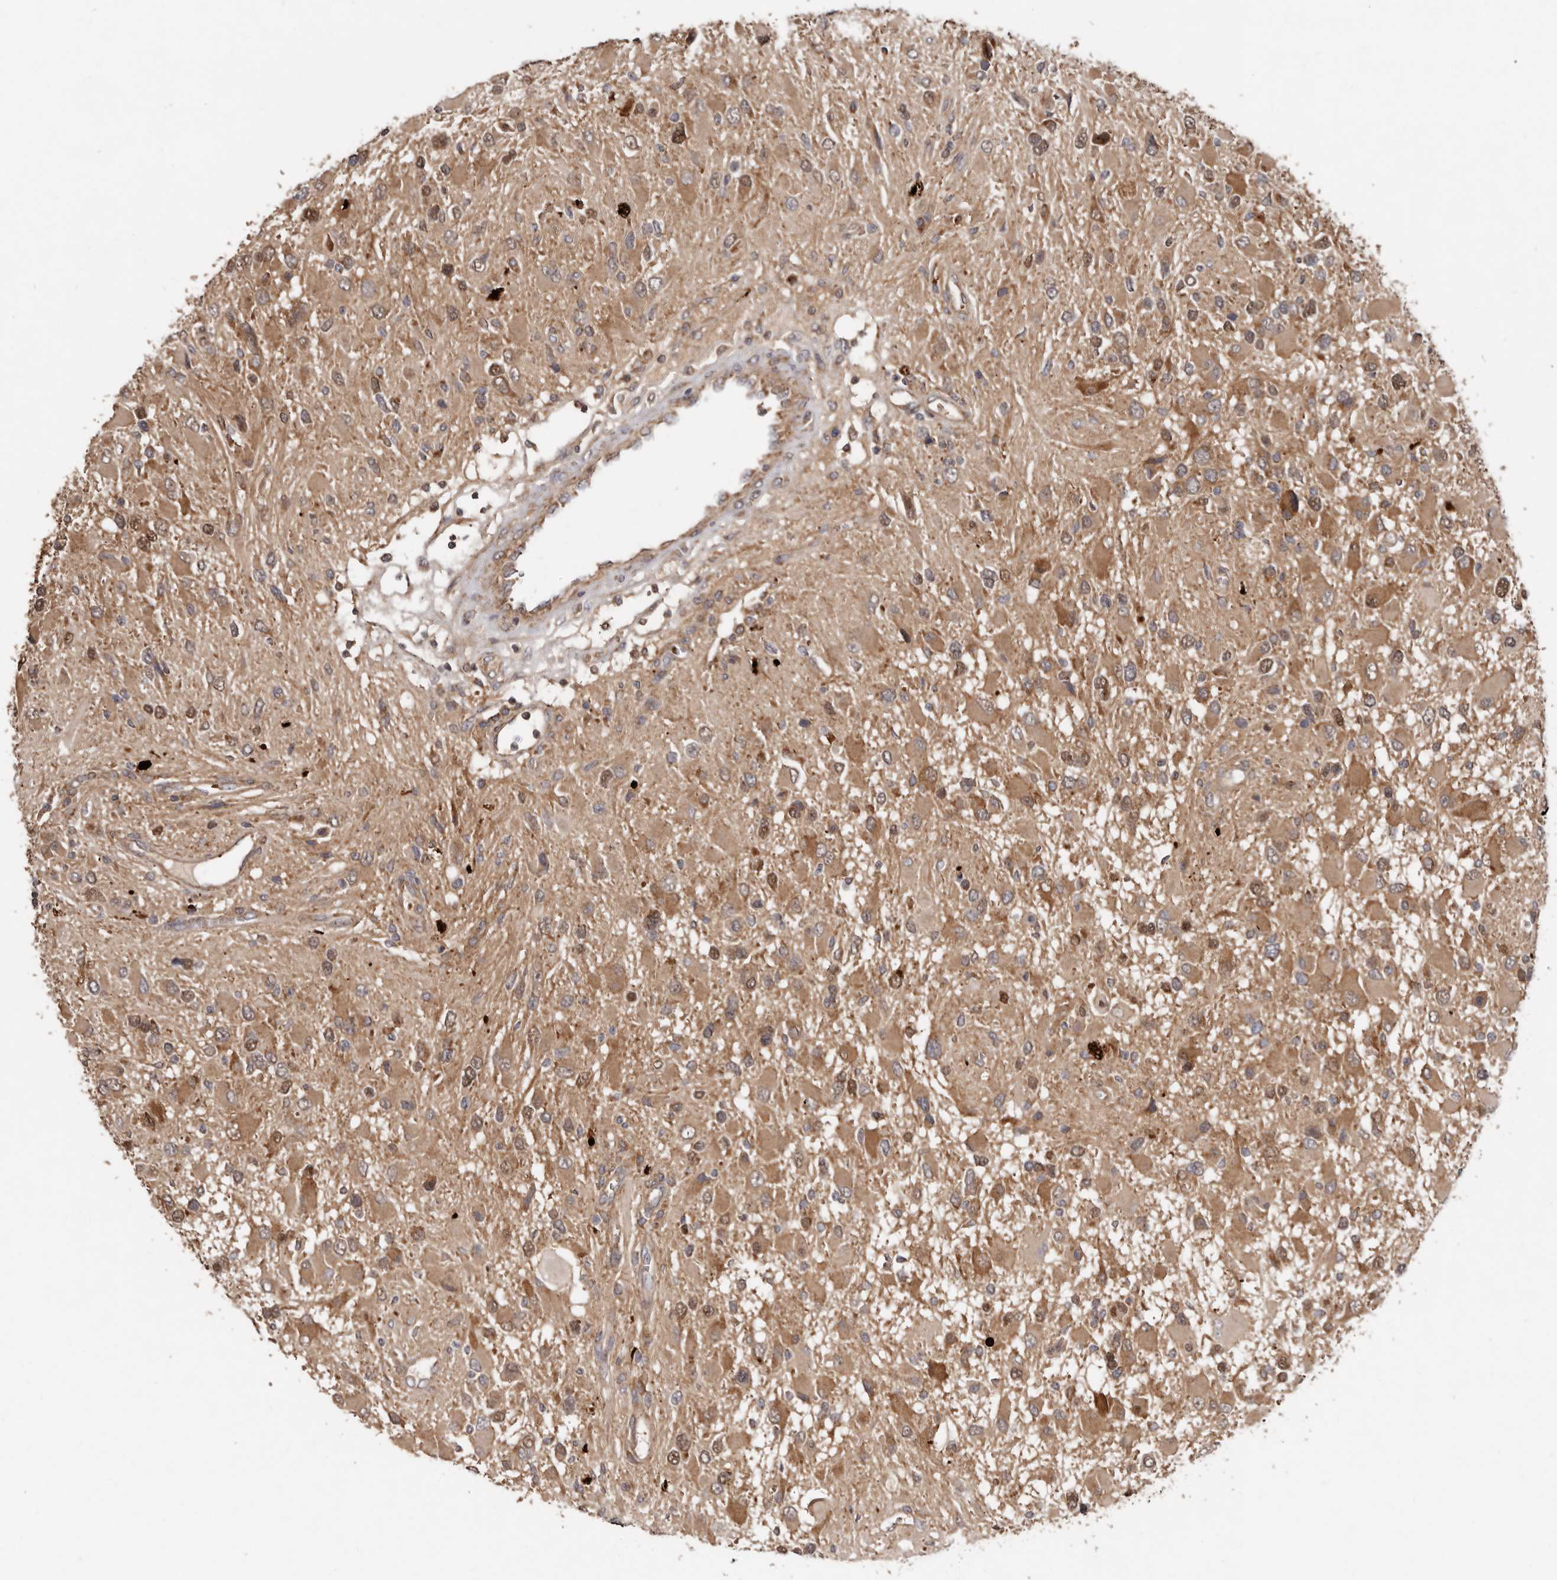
{"staining": {"intensity": "moderate", "quantity": ">75%", "location": "cytoplasmic/membranous"}, "tissue": "glioma", "cell_type": "Tumor cells", "image_type": "cancer", "snomed": [{"axis": "morphology", "description": "Glioma, malignant, High grade"}, {"axis": "topography", "description": "Brain"}], "caption": "This is an image of IHC staining of glioma, which shows moderate positivity in the cytoplasmic/membranous of tumor cells.", "gene": "GOT1L1", "patient": {"sex": "male", "age": 53}}